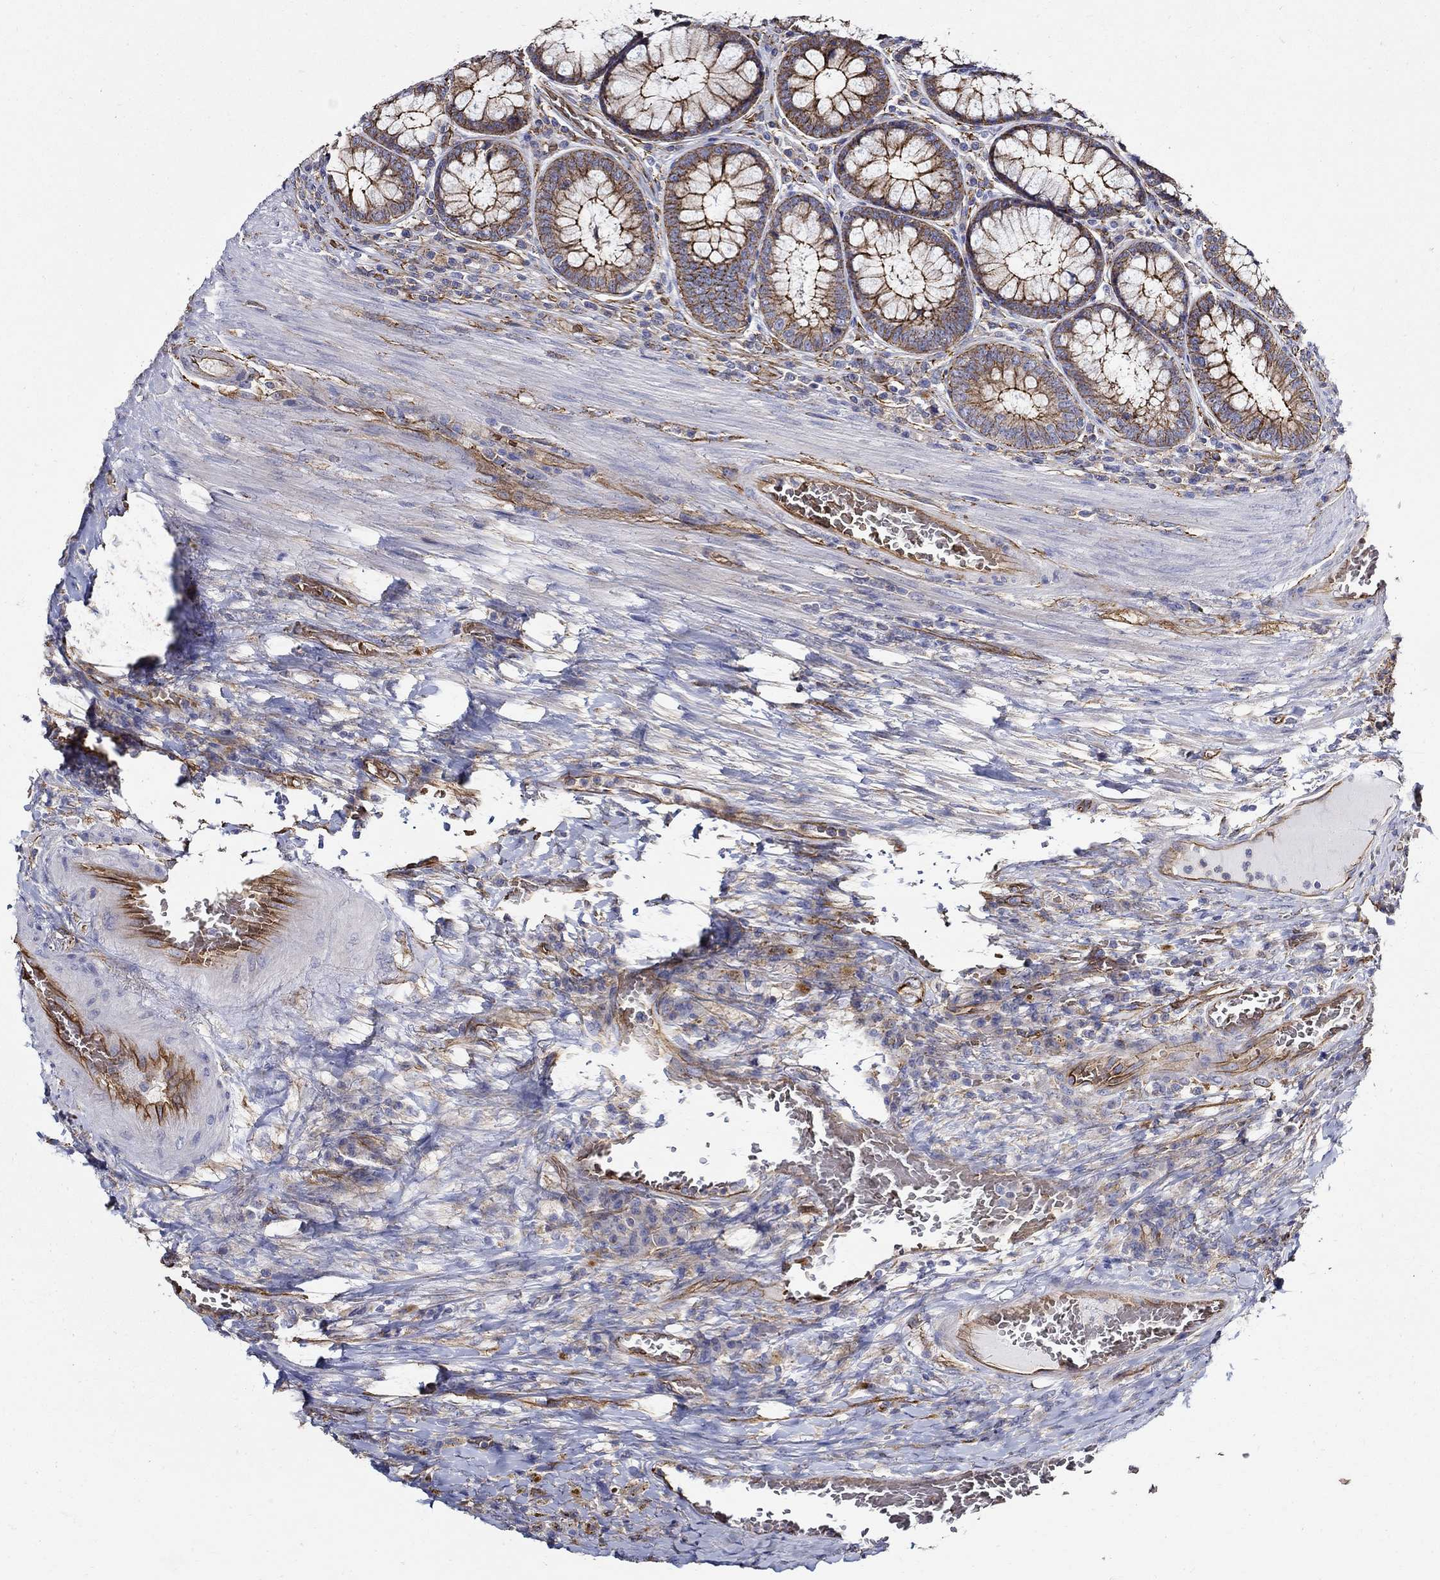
{"staining": {"intensity": "strong", "quantity": ">75%", "location": "cytoplasmic/membranous"}, "tissue": "colorectal cancer", "cell_type": "Tumor cells", "image_type": "cancer", "snomed": [{"axis": "morphology", "description": "Adenocarcinoma, NOS"}, {"axis": "topography", "description": "Colon"}], "caption": "A high-resolution micrograph shows IHC staining of colorectal adenocarcinoma, which exhibits strong cytoplasmic/membranous expression in approximately >75% of tumor cells.", "gene": "APBB3", "patient": {"sex": "female", "age": 86}}